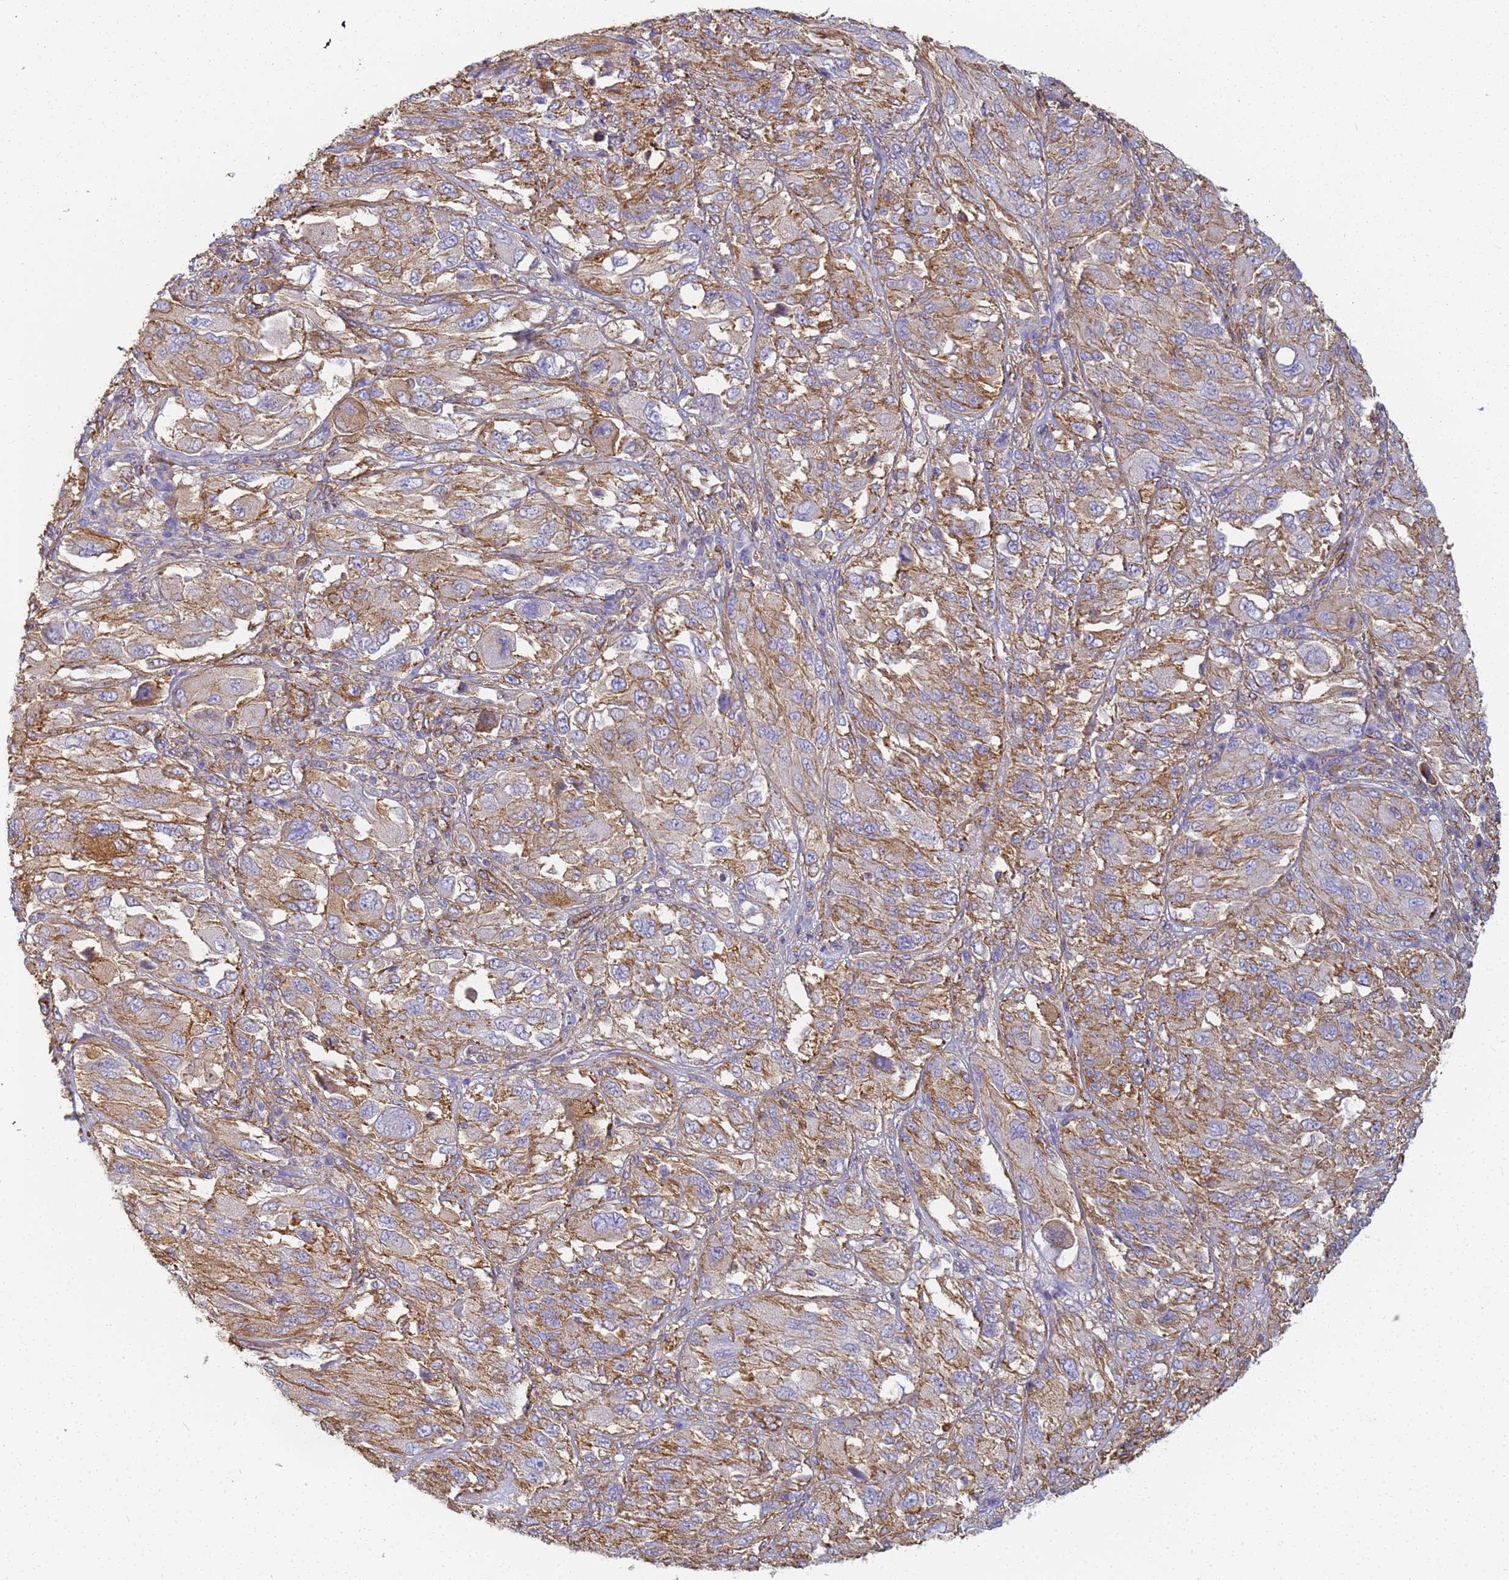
{"staining": {"intensity": "moderate", "quantity": ">75%", "location": "cytoplasmic/membranous"}, "tissue": "melanoma", "cell_type": "Tumor cells", "image_type": "cancer", "snomed": [{"axis": "morphology", "description": "Malignant melanoma, NOS"}, {"axis": "topography", "description": "Skin"}], "caption": "IHC histopathology image of human melanoma stained for a protein (brown), which exhibits medium levels of moderate cytoplasmic/membranous positivity in approximately >75% of tumor cells.", "gene": "TPM1", "patient": {"sex": "female", "age": 91}}